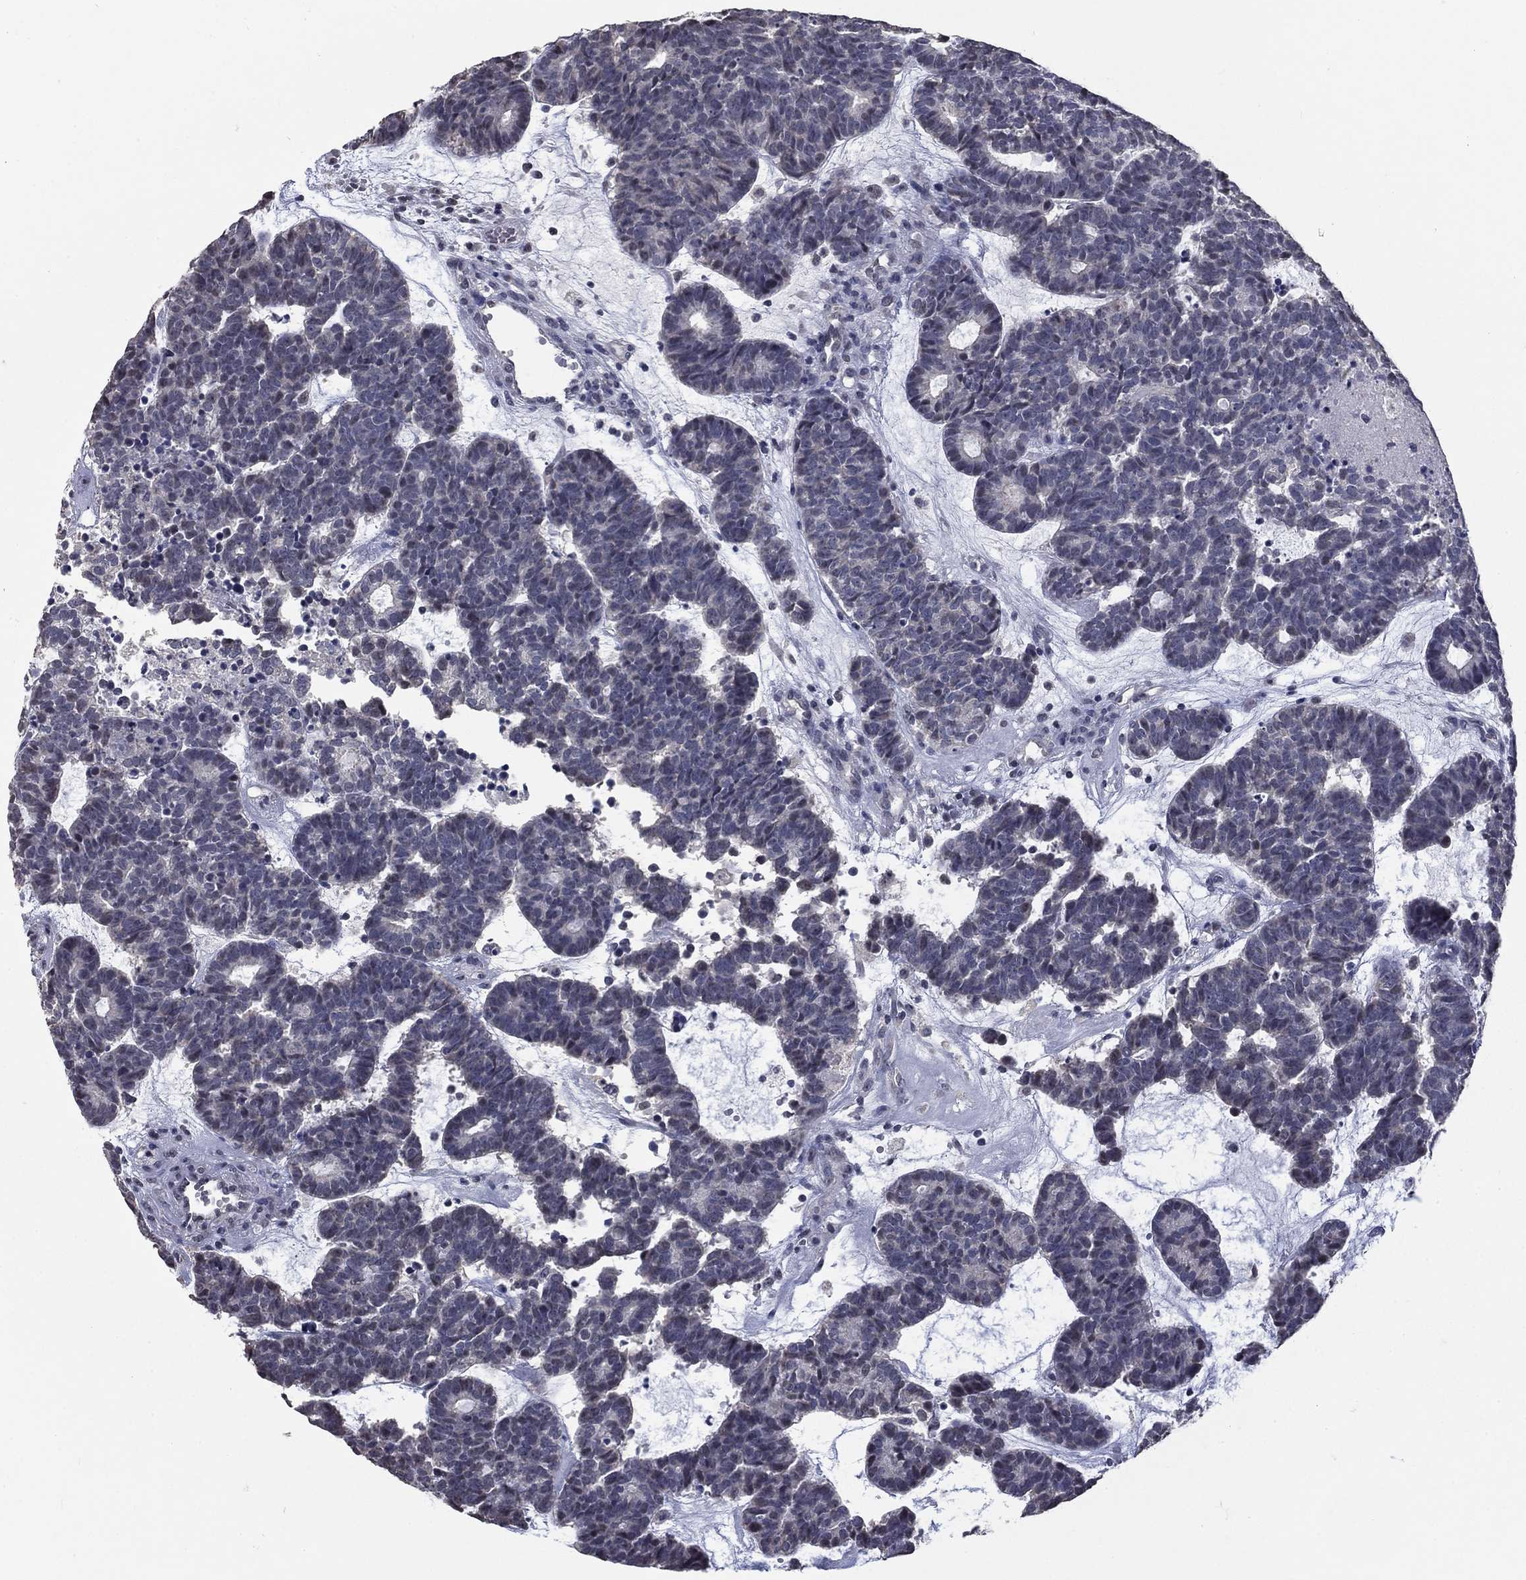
{"staining": {"intensity": "negative", "quantity": "none", "location": "none"}, "tissue": "head and neck cancer", "cell_type": "Tumor cells", "image_type": "cancer", "snomed": [{"axis": "morphology", "description": "Adenocarcinoma, NOS"}, {"axis": "topography", "description": "Head-Neck"}], "caption": "Protein analysis of head and neck adenocarcinoma exhibits no significant staining in tumor cells. Brightfield microscopy of immunohistochemistry (IHC) stained with DAB (3,3'-diaminobenzidine) (brown) and hematoxylin (blue), captured at high magnification.", "gene": "SPATA33", "patient": {"sex": "female", "age": 81}}